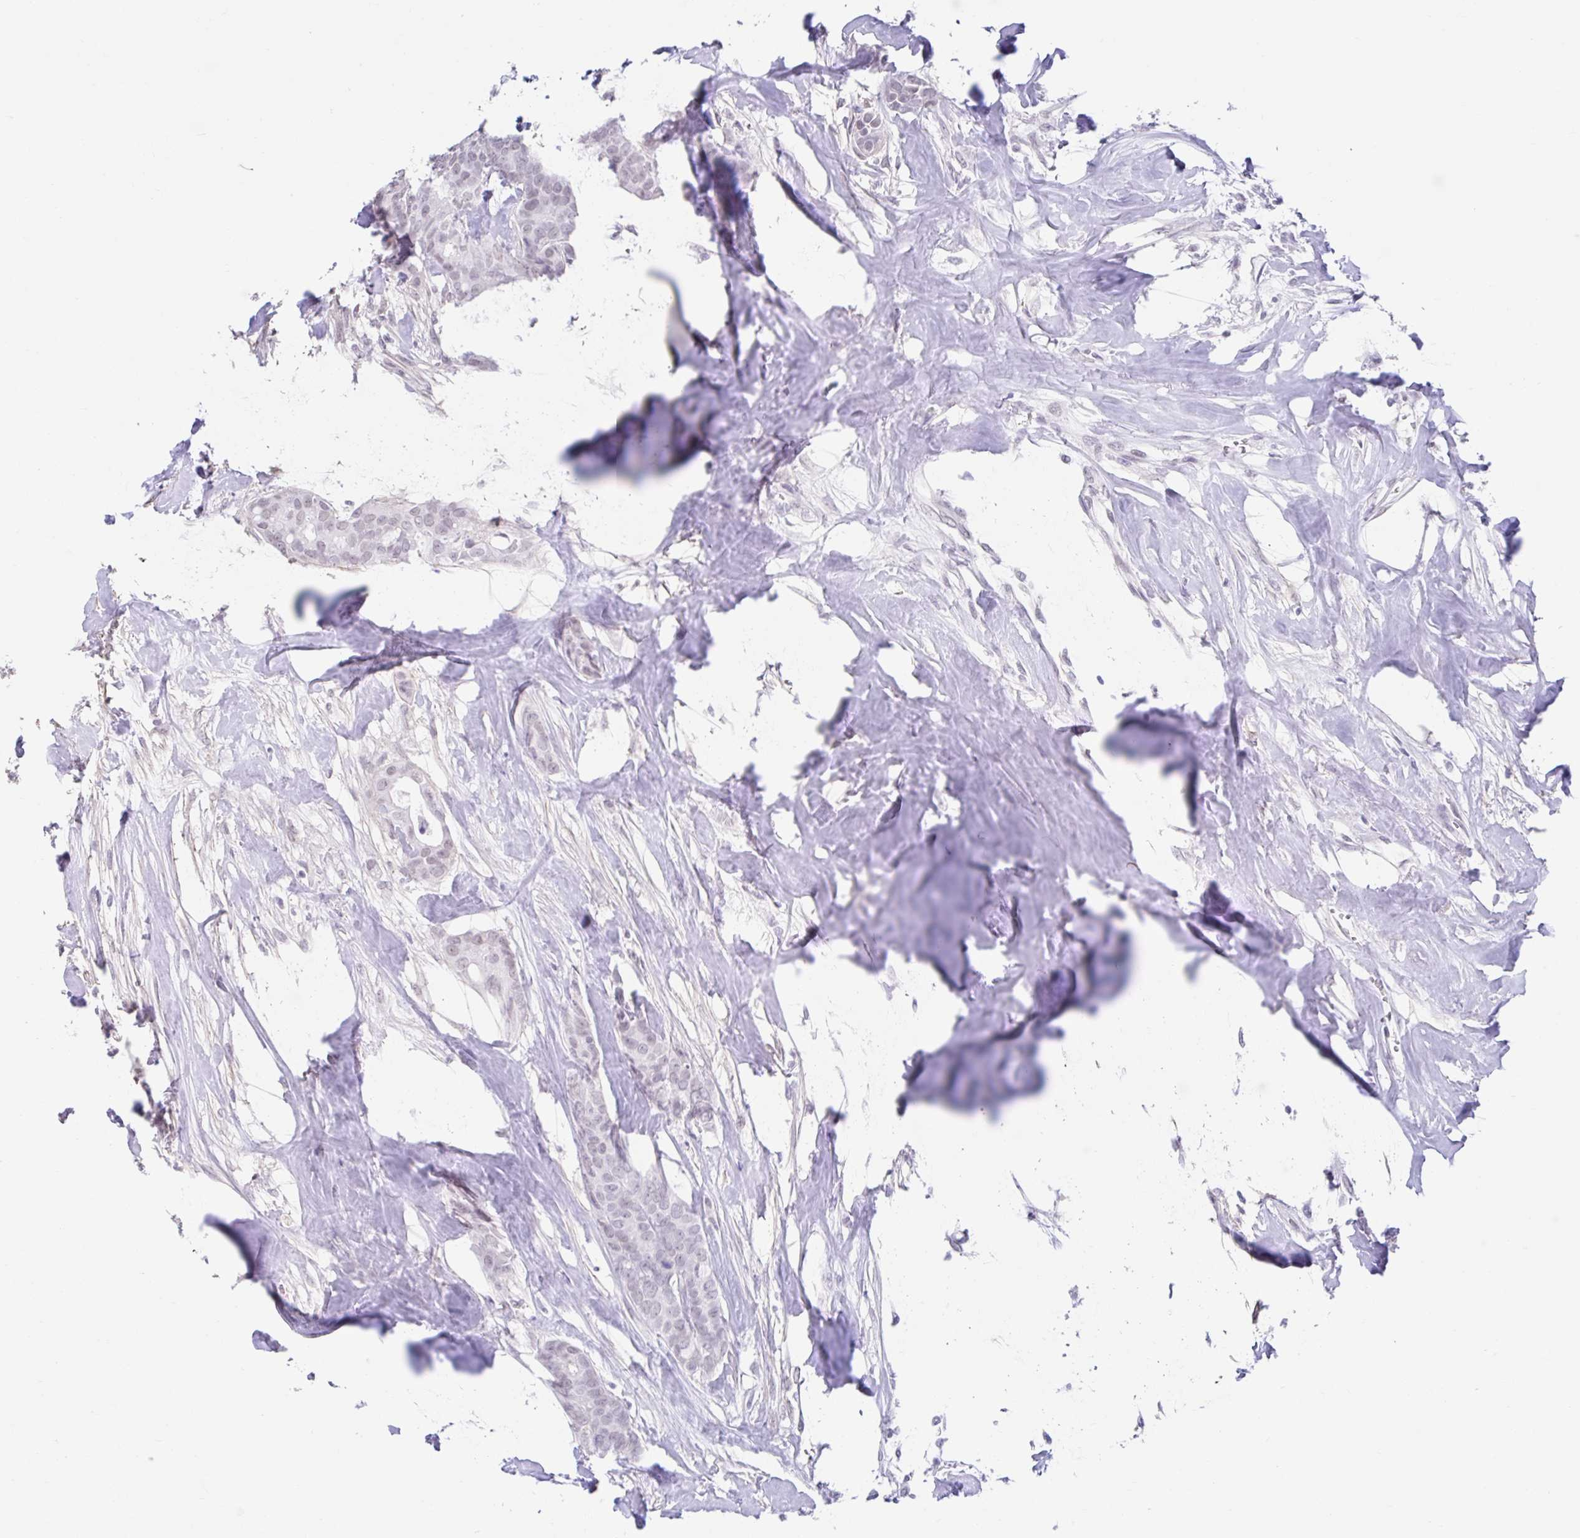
{"staining": {"intensity": "negative", "quantity": "none", "location": "none"}, "tissue": "breast cancer", "cell_type": "Tumor cells", "image_type": "cancer", "snomed": [{"axis": "morphology", "description": "Duct carcinoma"}, {"axis": "topography", "description": "Breast"}], "caption": "Breast invasive ductal carcinoma was stained to show a protein in brown. There is no significant expression in tumor cells.", "gene": "DCAF17", "patient": {"sex": "female", "age": 84}}